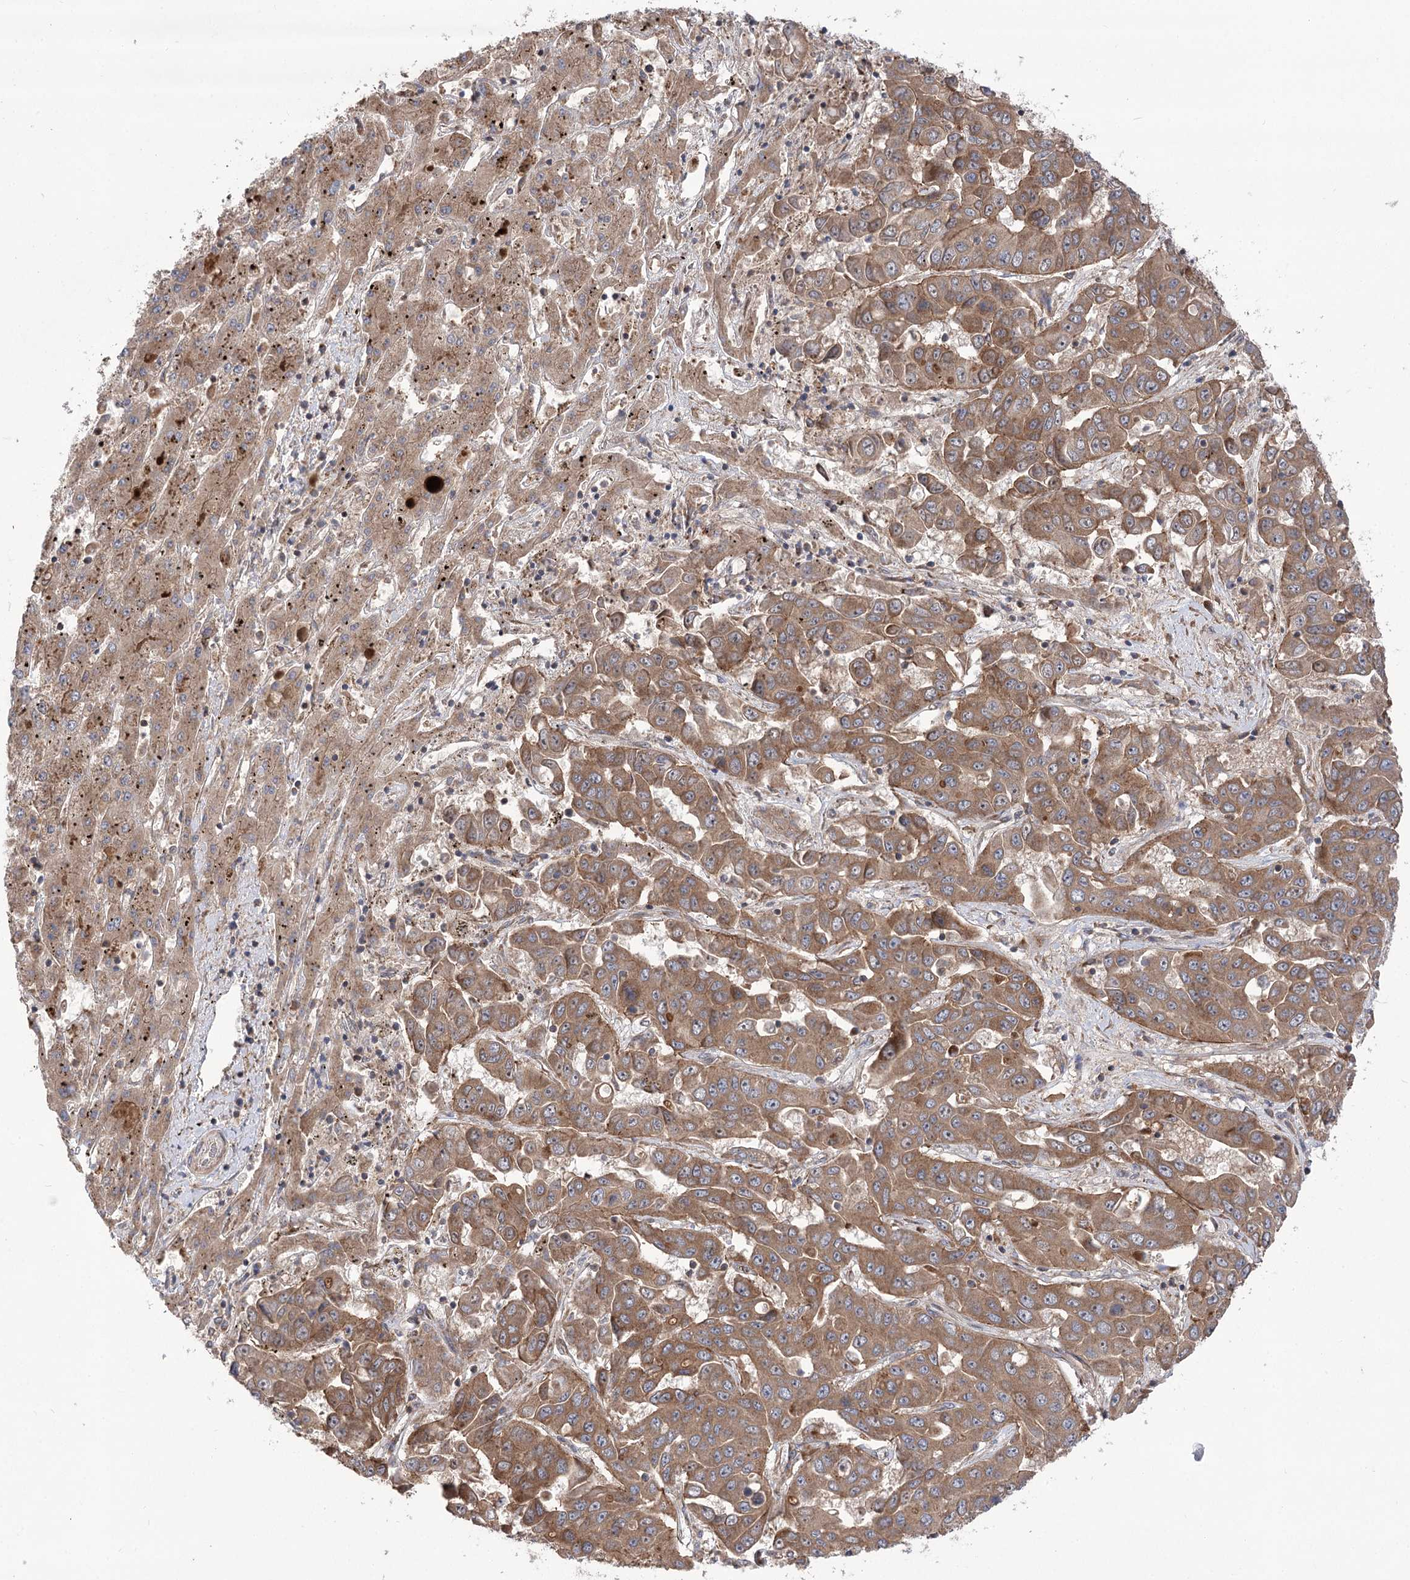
{"staining": {"intensity": "moderate", "quantity": ">75%", "location": "cytoplasmic/membranous"}, "tissue": "liver cancer", "cell_type": "Tumor cells", "image_type": "cancer", "snomed": [{"axis": "morphology", "description": "Cholangiocarcinoma"}, {"axis": "topography", "description": "Liver"}], "caption": "There is medium levels of moderate cytoplasmic/membranous staining in tumor cells of liver cancer (cholangiocarcinoma), as demonstrated by immunohistochemical staining (brown color).", "gene": "VPS37B", "patient": {"sex": "female", "age": 52}}